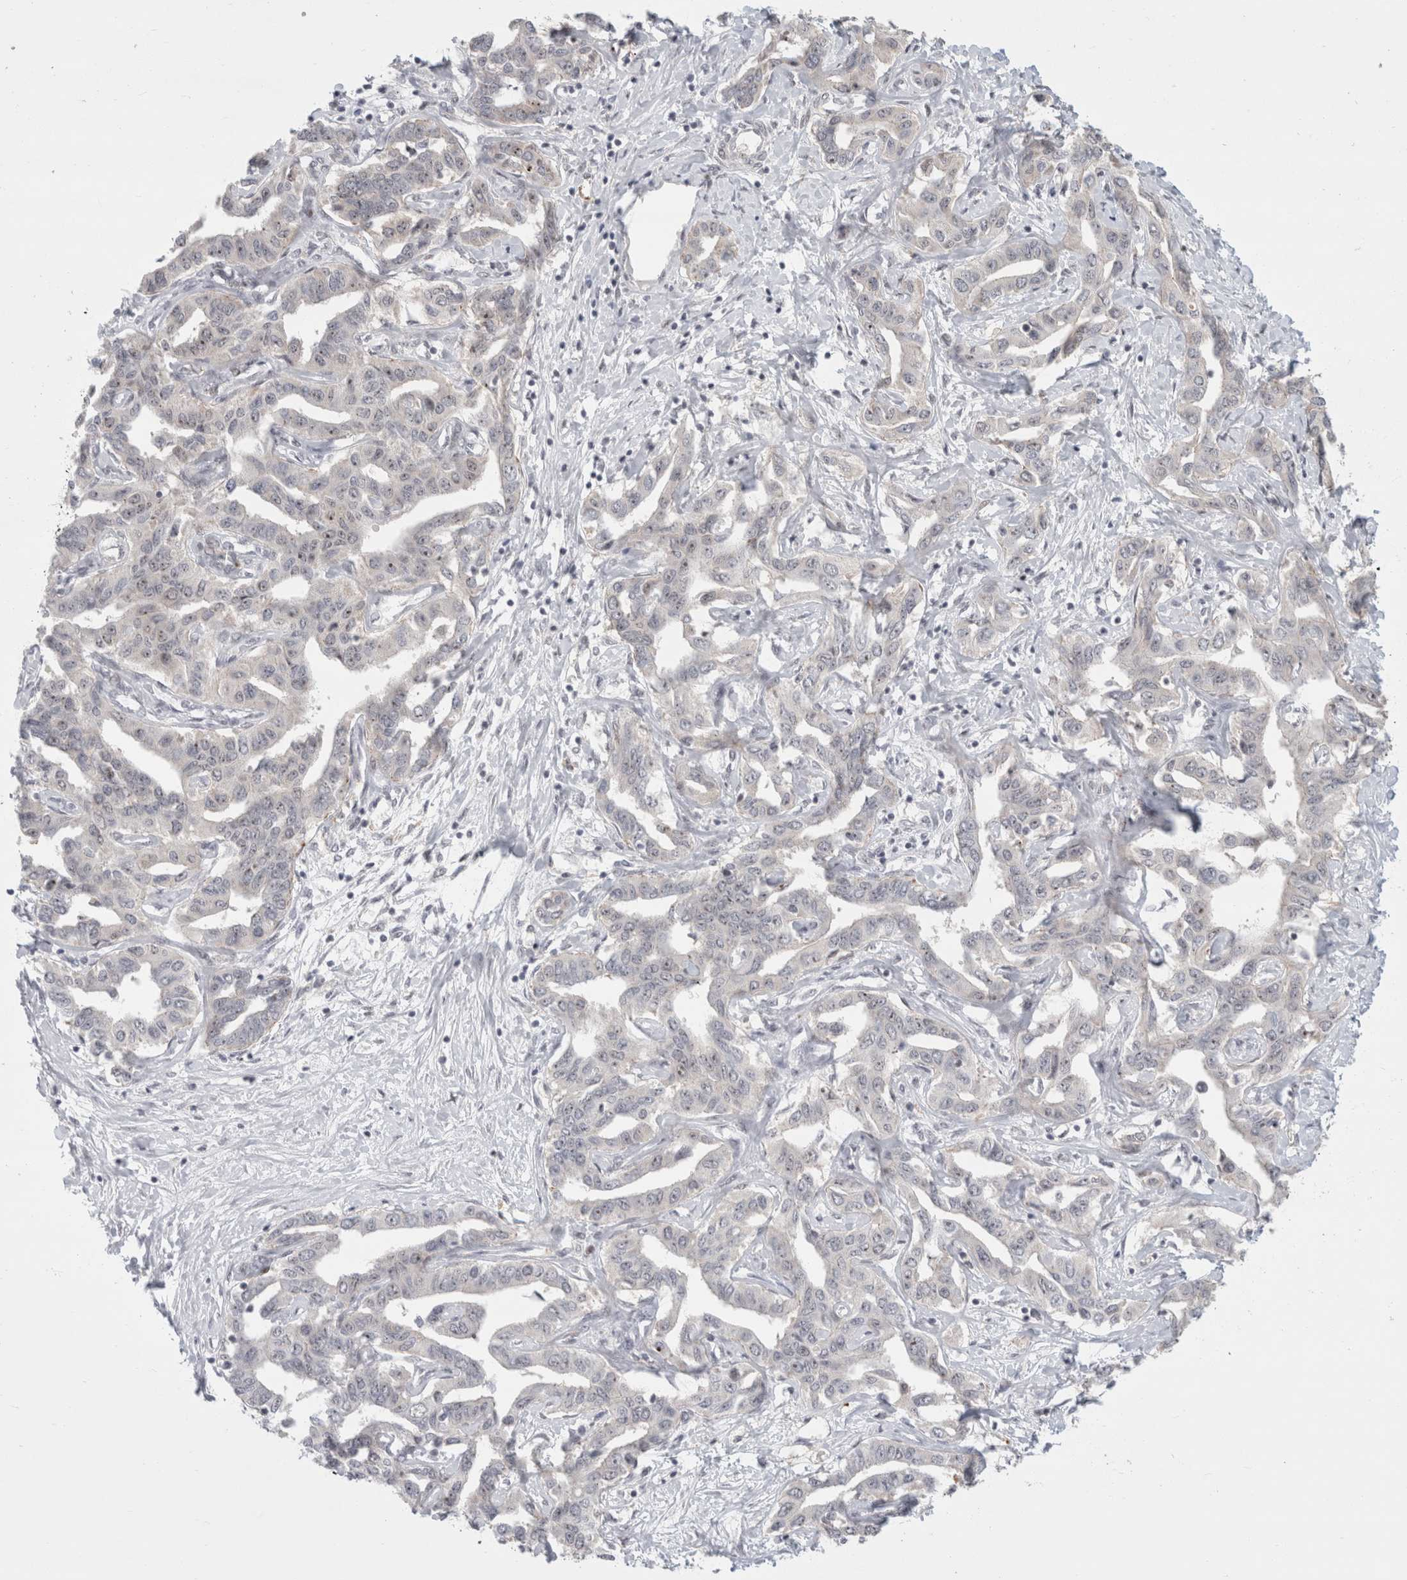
{"staining": {"intensity": "negative", "quantity": "none", "location": "none"}, "tissue": "liver cancer", "cell_type": "Tumor cells", "image_type": "cancer", "snomed": [{"axis": "morphology", "description": "Cholangiocarcinoma"}, {"axis": "topography", "description": "Liver"}], "caption": "There is no significant expression in tumor cells of liver cancer. The staining was performed using DAB (3,3'-diaminobenzidine) to visualize the protein expression in brown, while the nuclei were stained in blue with hematoxylin (Magnification: 20x).", "gene": "SENP6", "patient": {"sex": "male", "age": 59}}